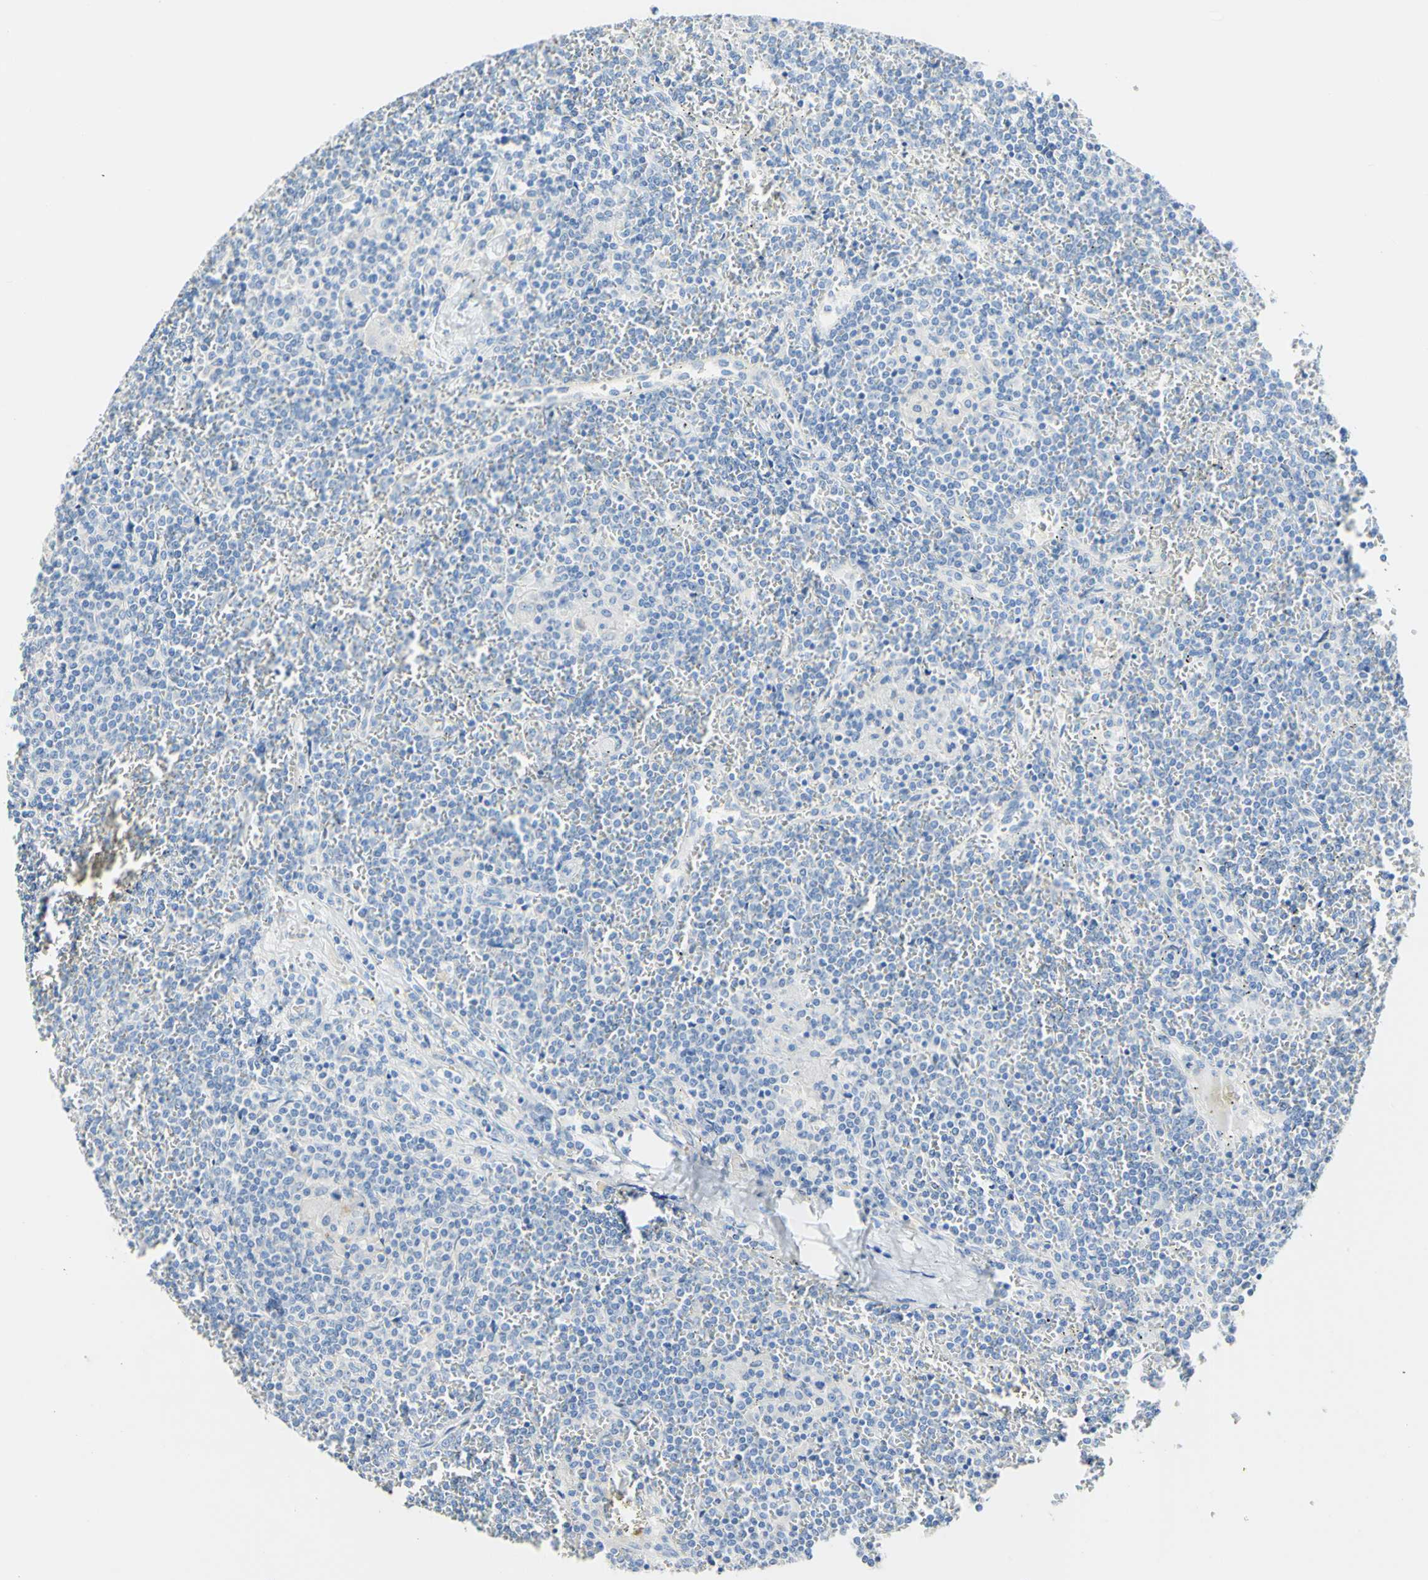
{"staining": {"intensity": "negative", "quantity": "none", "location": "none"}, "tissue": "lymphoma", "cell_type": "Tumor cells", "image_type": "cancer", "snomed": [{"axis": "morphology", "description": "Malignant lymphoma, non-Hodgkin's type, Low grade"}, {"axis": "topography", "description": "Spleen"}], "caption": "Immunohistochemistry (IHC) micrograph of neoplastic tissue: lymphoma stained with DAB reveals no significant protein staining in tumor cells. Brightfield microscopy of IHC stained with DAB (brown) and hematoxylin (blue), captured at high magnification.", "gene": "DSC2", "patient": {"sex": "female", "age": 19}}